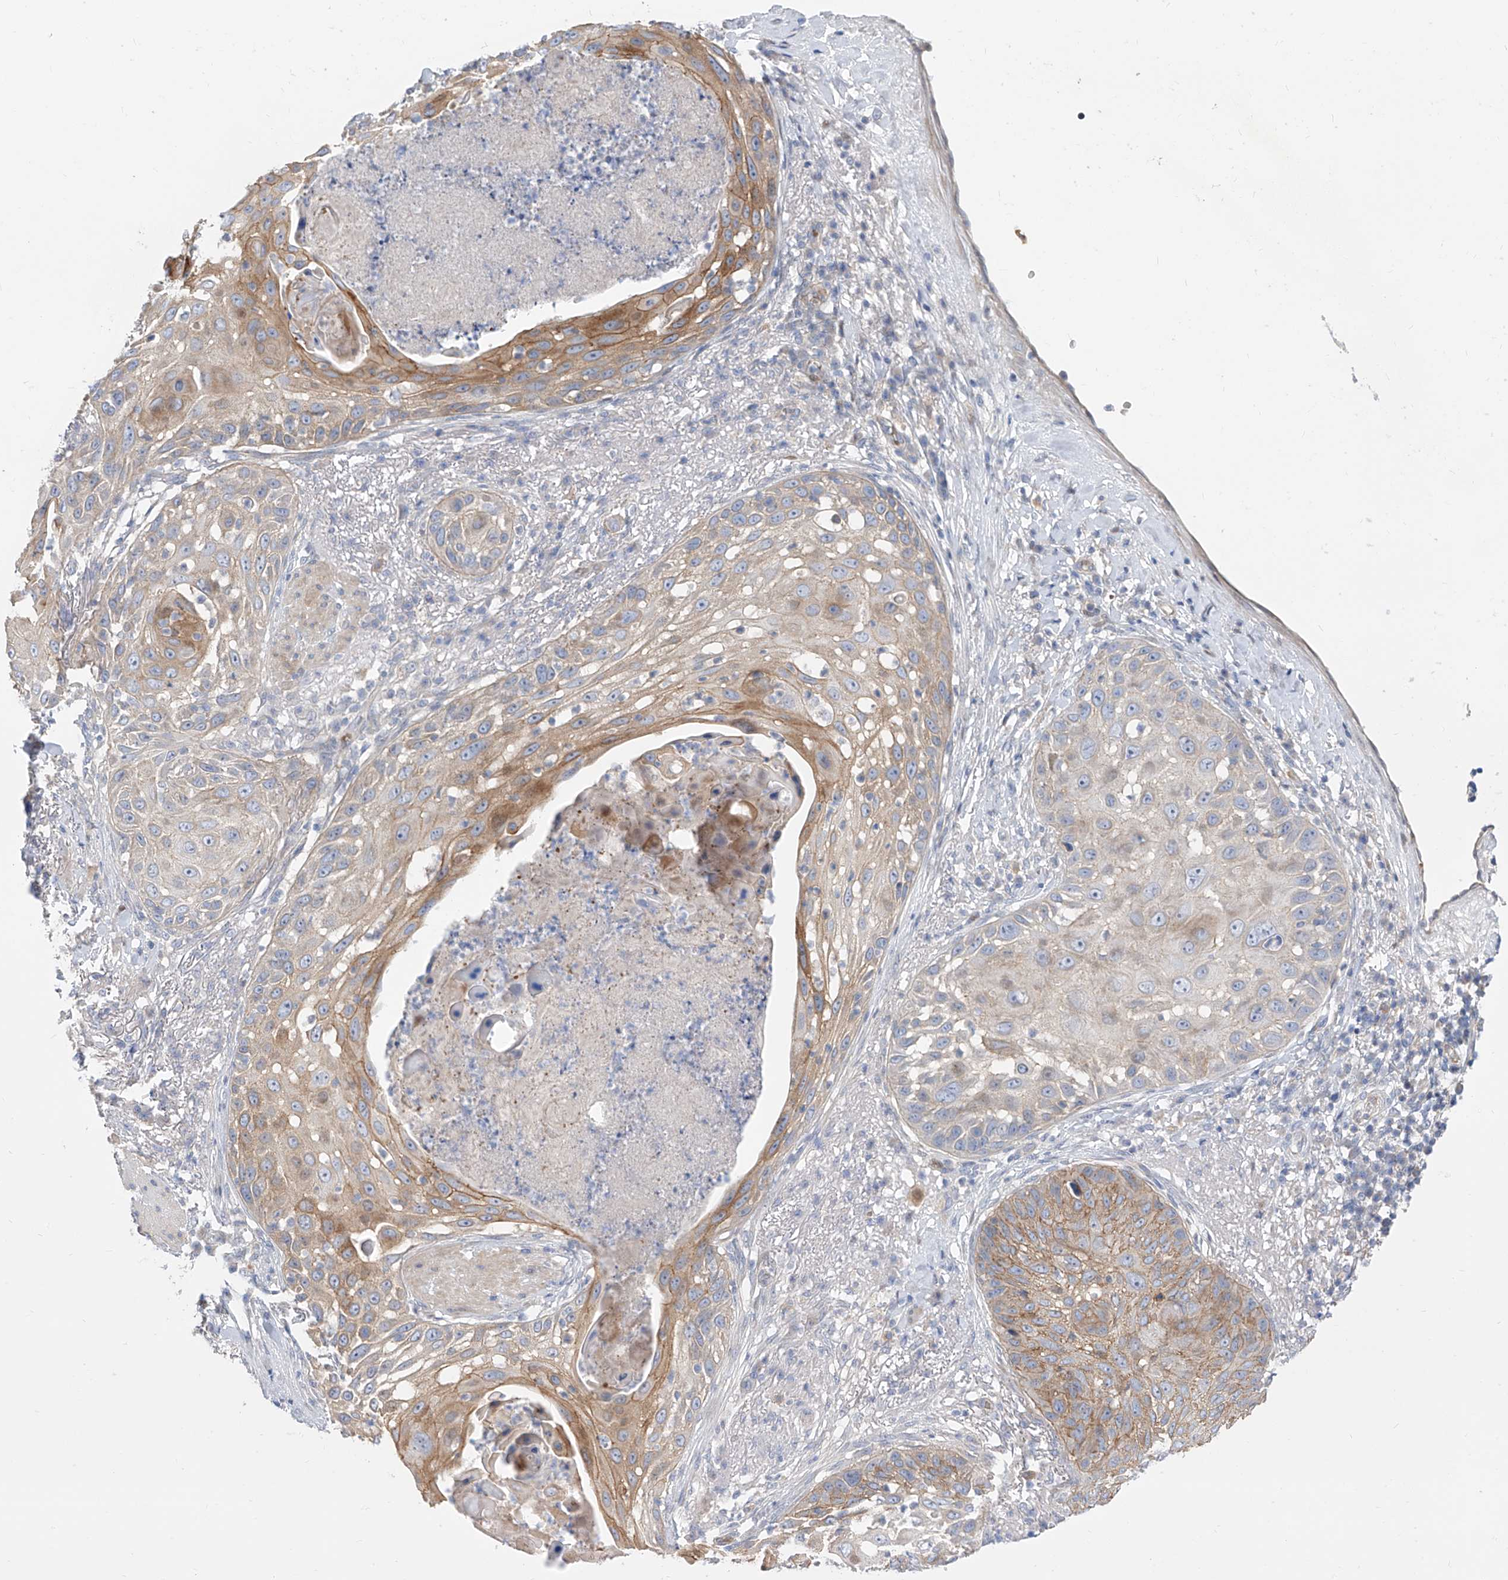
{"staining": {"intensity": "moderate", "quantity": "<25%", "location": "cytoplasmic/membranous"}, "tissue": "skin cancer", "cell_type": "Tumor cells", "image_type": "cancer", "snomed": [{"axis": "morphology", "description": "Squamous cell carcinoma, NOS"}, {"axis": "topography", "description": "Skin"}], "caption": "Immunohistochemical staining of squamous cell carcinoma (skin) shows low levels of moderate cytoplasmic/membranous positivity in about <25% of tumor cells.", "gene": "LRRC1", "patient": {"sex": "female", "age": 44}}